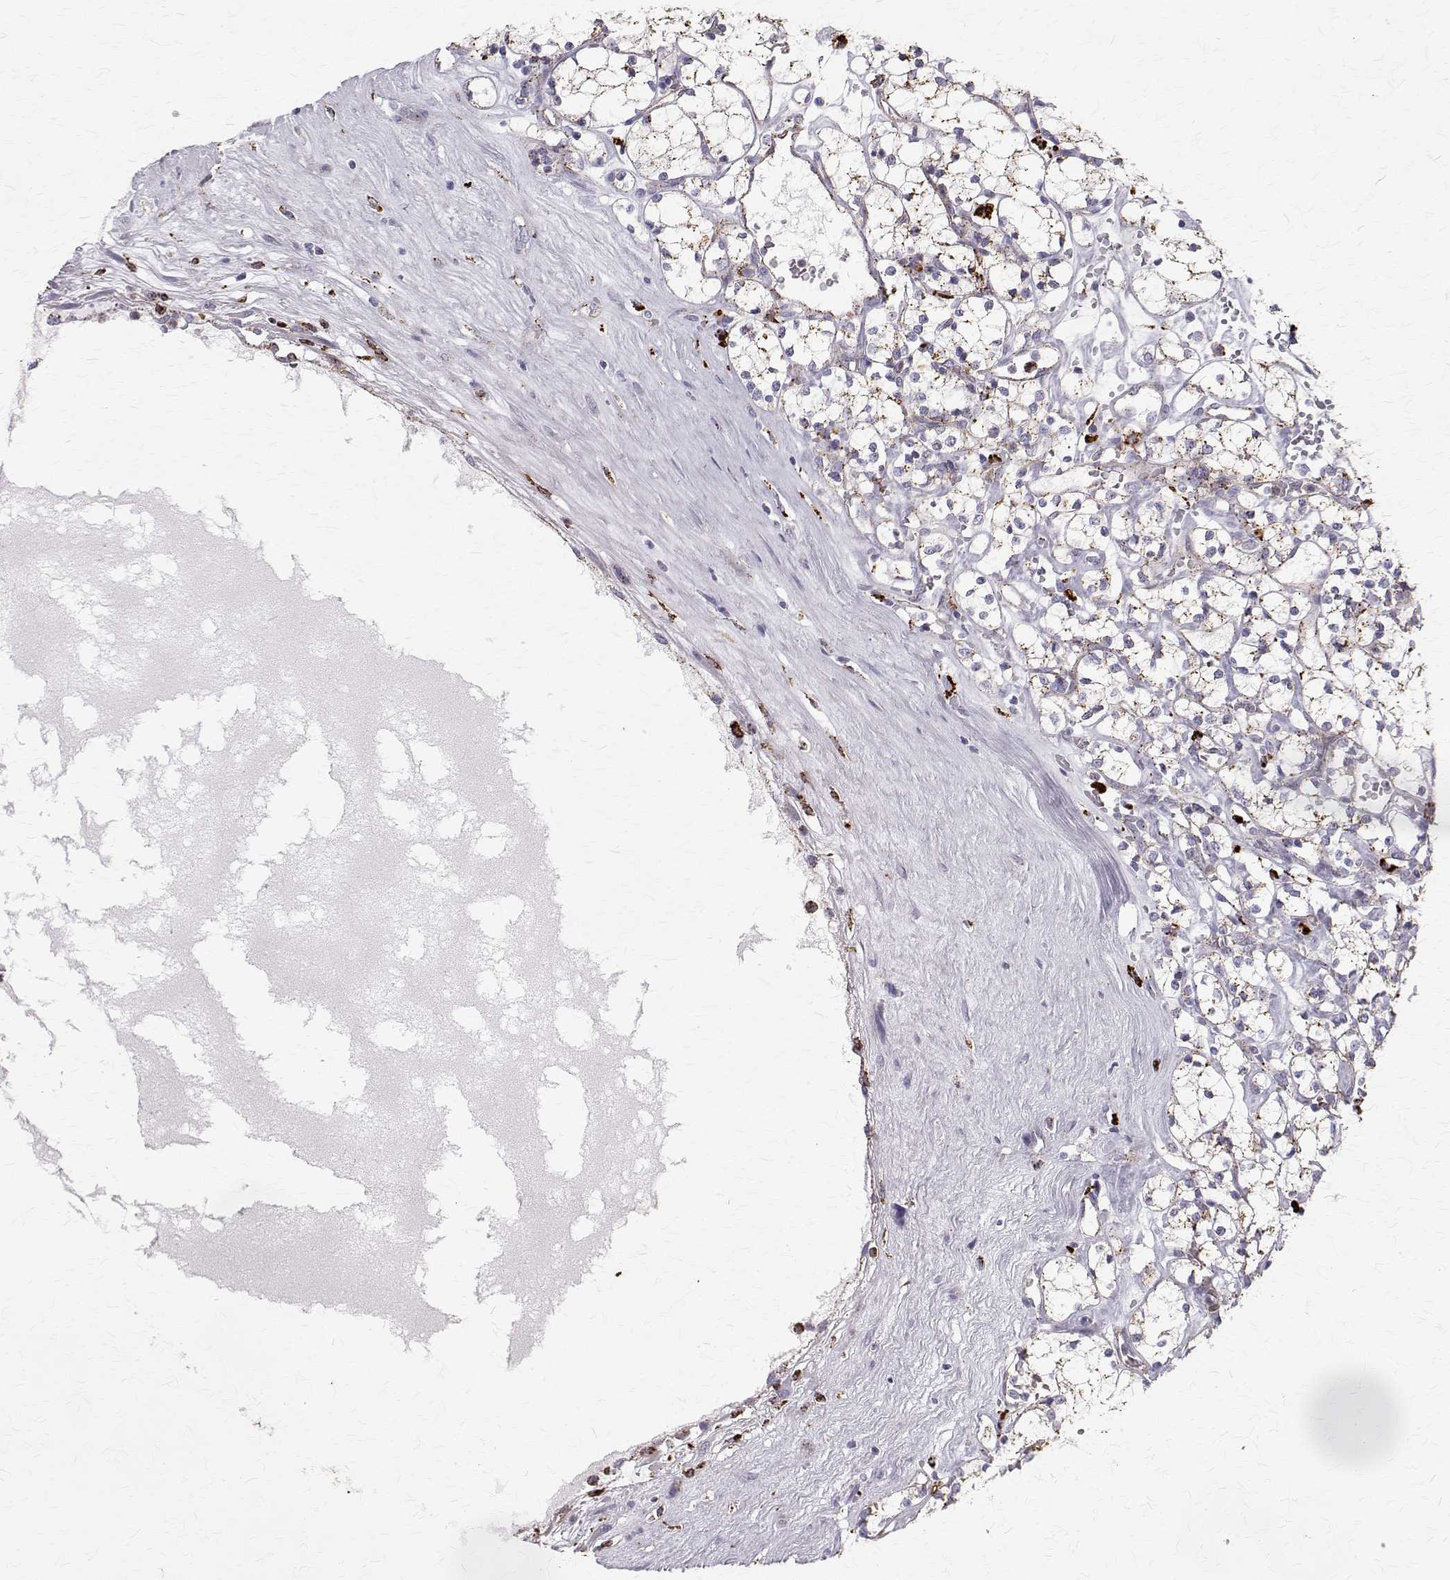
{"staining": {"intensity": "negative", "quantity": "none", "location": "none"}, "tissue": "renal cancer", "cell_type": "Tumor cells", "image_type": "cancer", "snomed": [{"axis": "morphology", "description": "Adenocarcinoma, NOS"}, {"axis": "topography", "description": "Kidney"}], "caption": "An IHC histopathology image of renal adenocarcinoma is shown. There is no staining in tumor cells of renal adenocarcinoma.", "gene": "TPP1", "patient": {"sex": "female", "age": 69}}